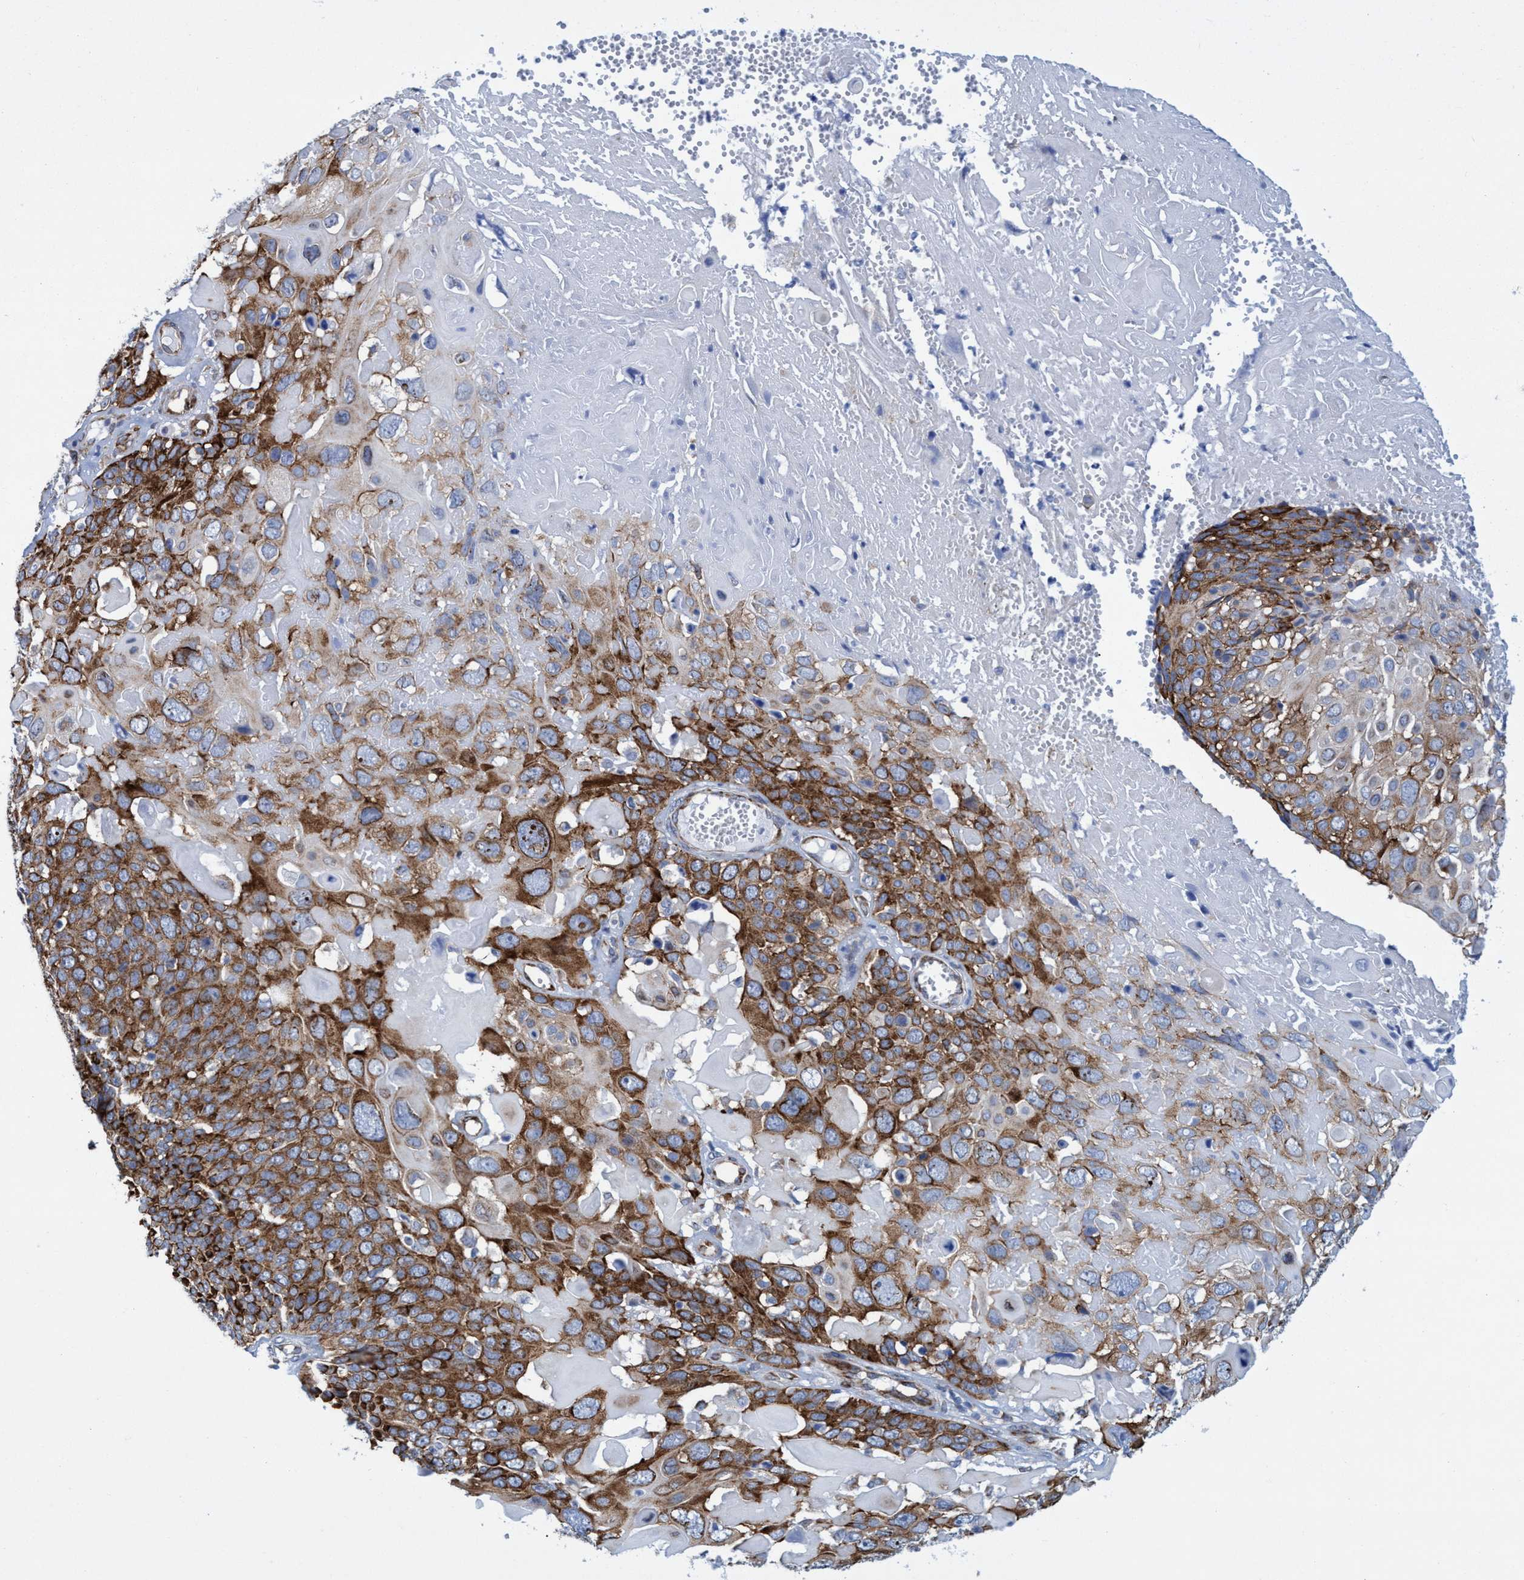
{"staining": {"intensity": "strong", "quantity": ">75%", "location": "cytoplasmic/membranous,nuclear"}, "tissue": "cervical cancer", "cell_type": "Tumor cells", "image_type": "cancer", "snomed": [{"axis": "morphology", "description": "Squamous cell carcinoma, NOS"}, {"axis": "topography", "description": "Cervix"}], "caption": "Protein analysis of squamous cell carcinoma (cervical) tissue displays strong cytoplasmic/membranous and nuclear expression in approximately >75% of tumor cells.", "gene": "R3HCC1", "patient": {"sex": "female", "age": 74}}